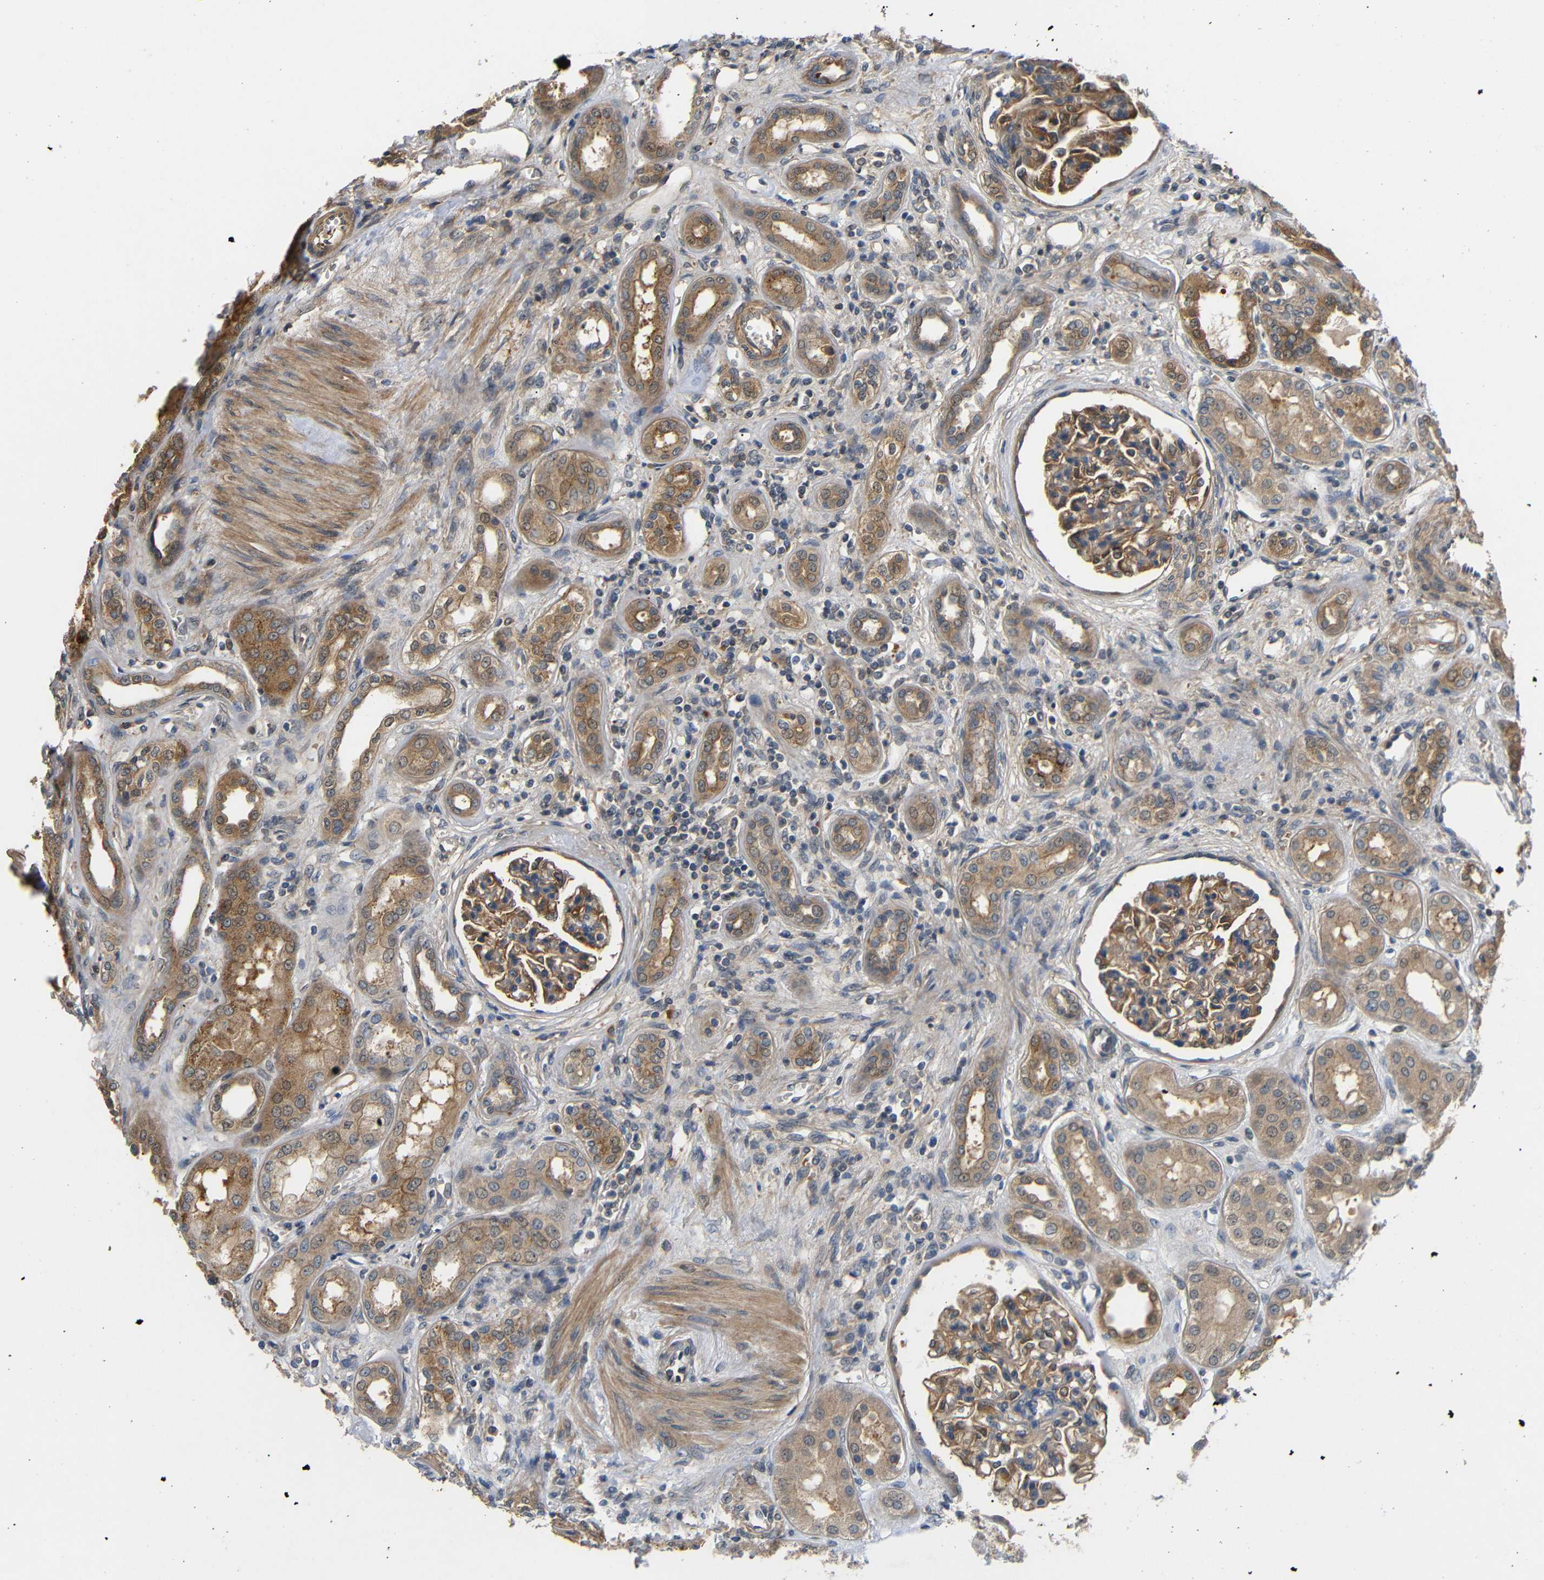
{"staining": {"intensity": "moderate", "quantity": "25%-75%", "location": "cytoplasmic/membranous"}, "tissue": "kidney", "cell_type": "Cells in glomeruli", "image_type": "normal", "snomed": [{"axis": "morphology", "description": "Normal tissue, NOS"}, {"axis": "topography", "description": "Kidney"}], "caption": "Protein staining of benign kidney shows moderate cytoplasmic/membranous staining in about 25%-75% of cells in glomeruli.", "gene": "DDR1", "patient": {"sex": "male", "age": 59}}